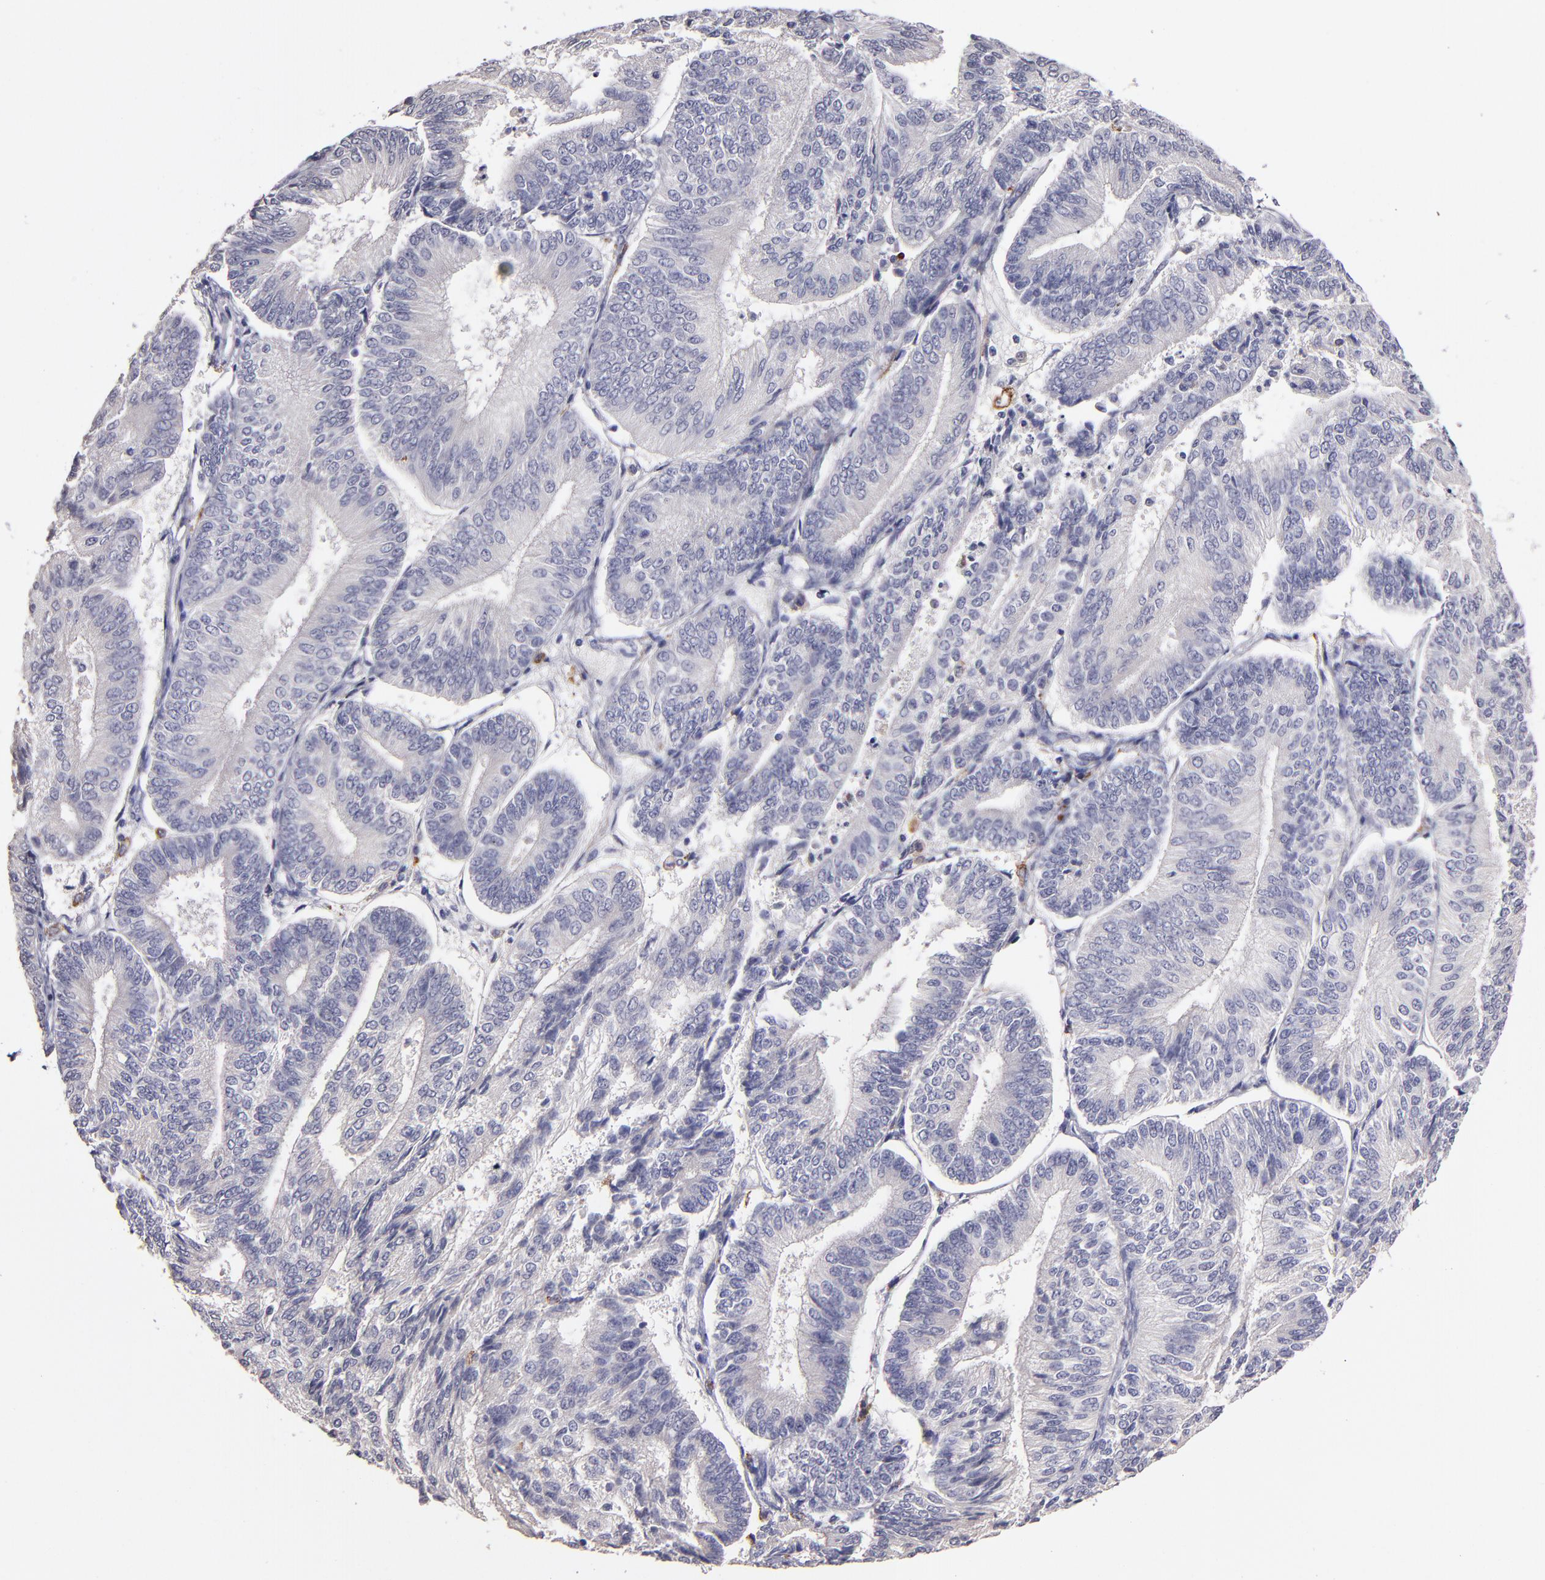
{"staining": {"intensity": "negative", "quantity": "none", "location": "none"}, "tissue": "endometrial cancer", "cell_type": "Tumor cells", "image_type": "cancer", "snomed": [{"axis": "morphology", "description": "Adenocarcinoma, NOS"}, {"axis": "topography", "description": "Endometrium"}], "caption": "A high-resolution histopathology image shows IHC staining of adenocarcinoma (endometrial), which exhibits no significant expression in tumor cells. (IHC, brightfield microscopy, high magnification).", "gene": "GLDC", "patient": {"sex": "female", "age": 55}}